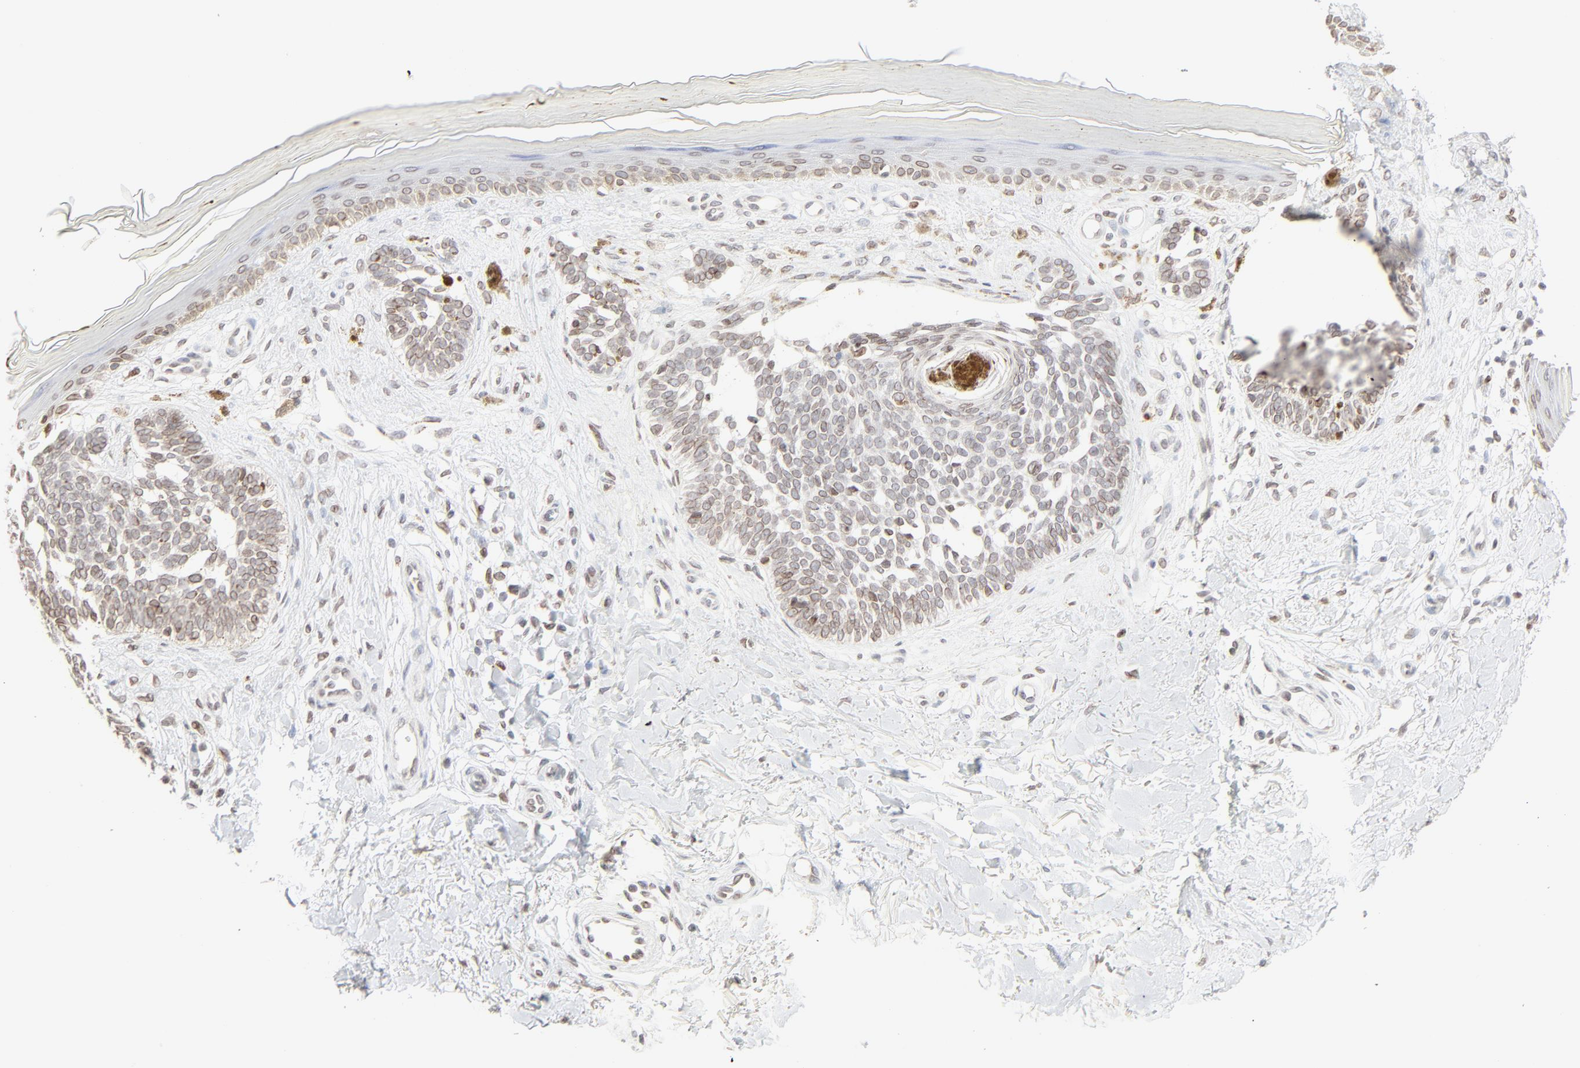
{"staining": {"intensity": "weak", "quantity": "25%-75%", "location": "cytoplasmic/membranous,nuclear"}, "tissue": "skin cancer", "cell_type": "Tumor cells", "image_type": "cancer", "snomed": [{"axis": "morphology", "description": "Normal tissue, NOS"}, {"axis": "morphology", "description": "Basal cell carcinoma"}, {"axis": "topography", "description": "Skin"}], "caption": "Approximately 25%-75% of tumor cells in human skin cancer (basal cell carcinoma) display weak cytoplasmic/membranous and nuclear protein staining as visualized by brown immunohistochemical staining.", "gene": "MAD1L1", "patient": {"sex": "female", "age": 58}}